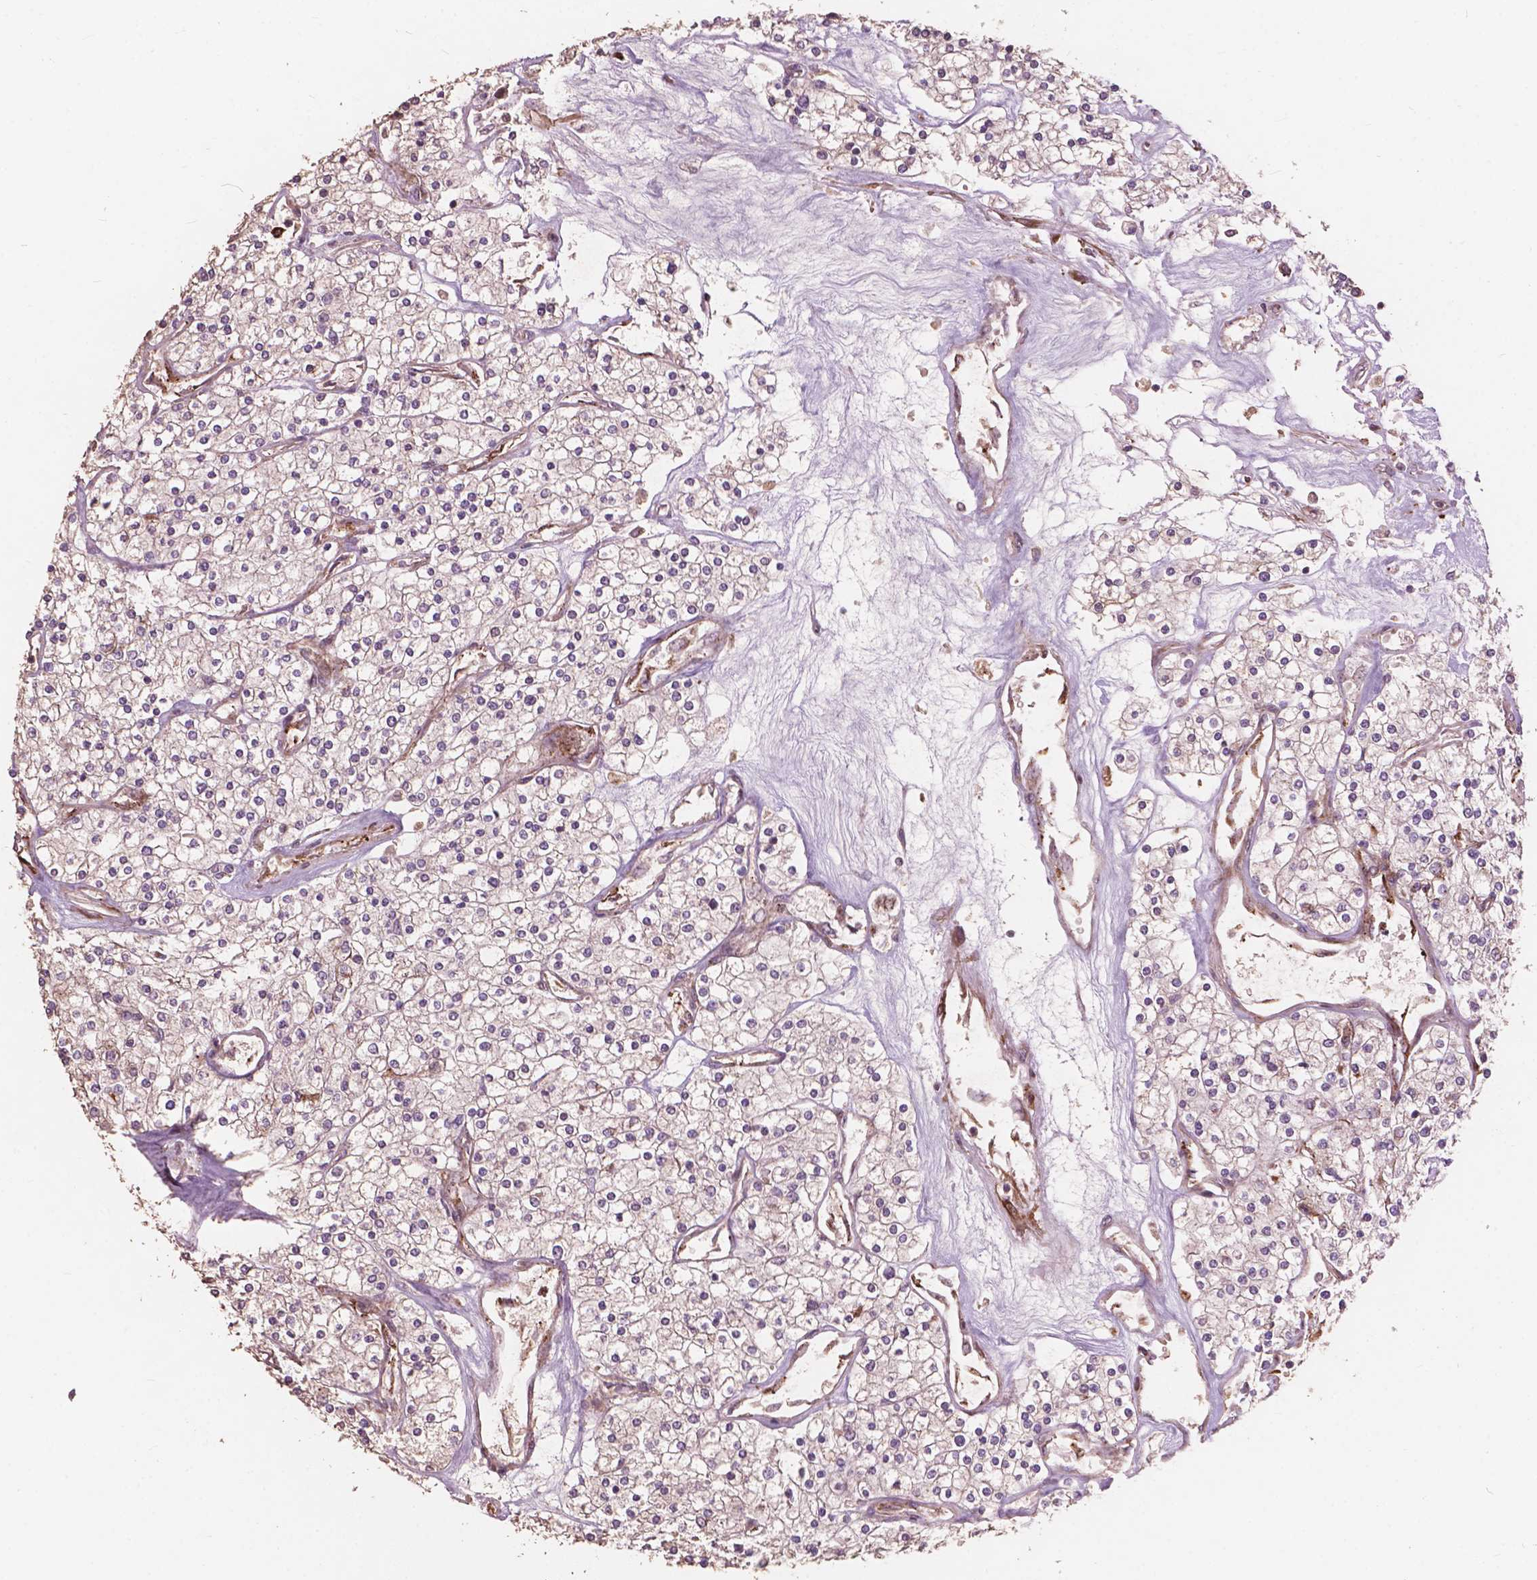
{"staining": {"intensity": "weak", "quantity": "<25%", "location": "cytoplasmic/membranous"}, "tissue": "renal cancer", "cell_type": "Tumor cells", "image_type": "cancer", "snomed": [{"axis": "morphology", "description": "Adenocarcinoma, NOS"}, {"axis": "topography", "description": "Kidney"}], "caption": "Tumor cells are negative for protein expression in human renal cancer (adenocarcinoma).", "gene": "FNIP1", "patient": {"sex": "male", "age": 80}}